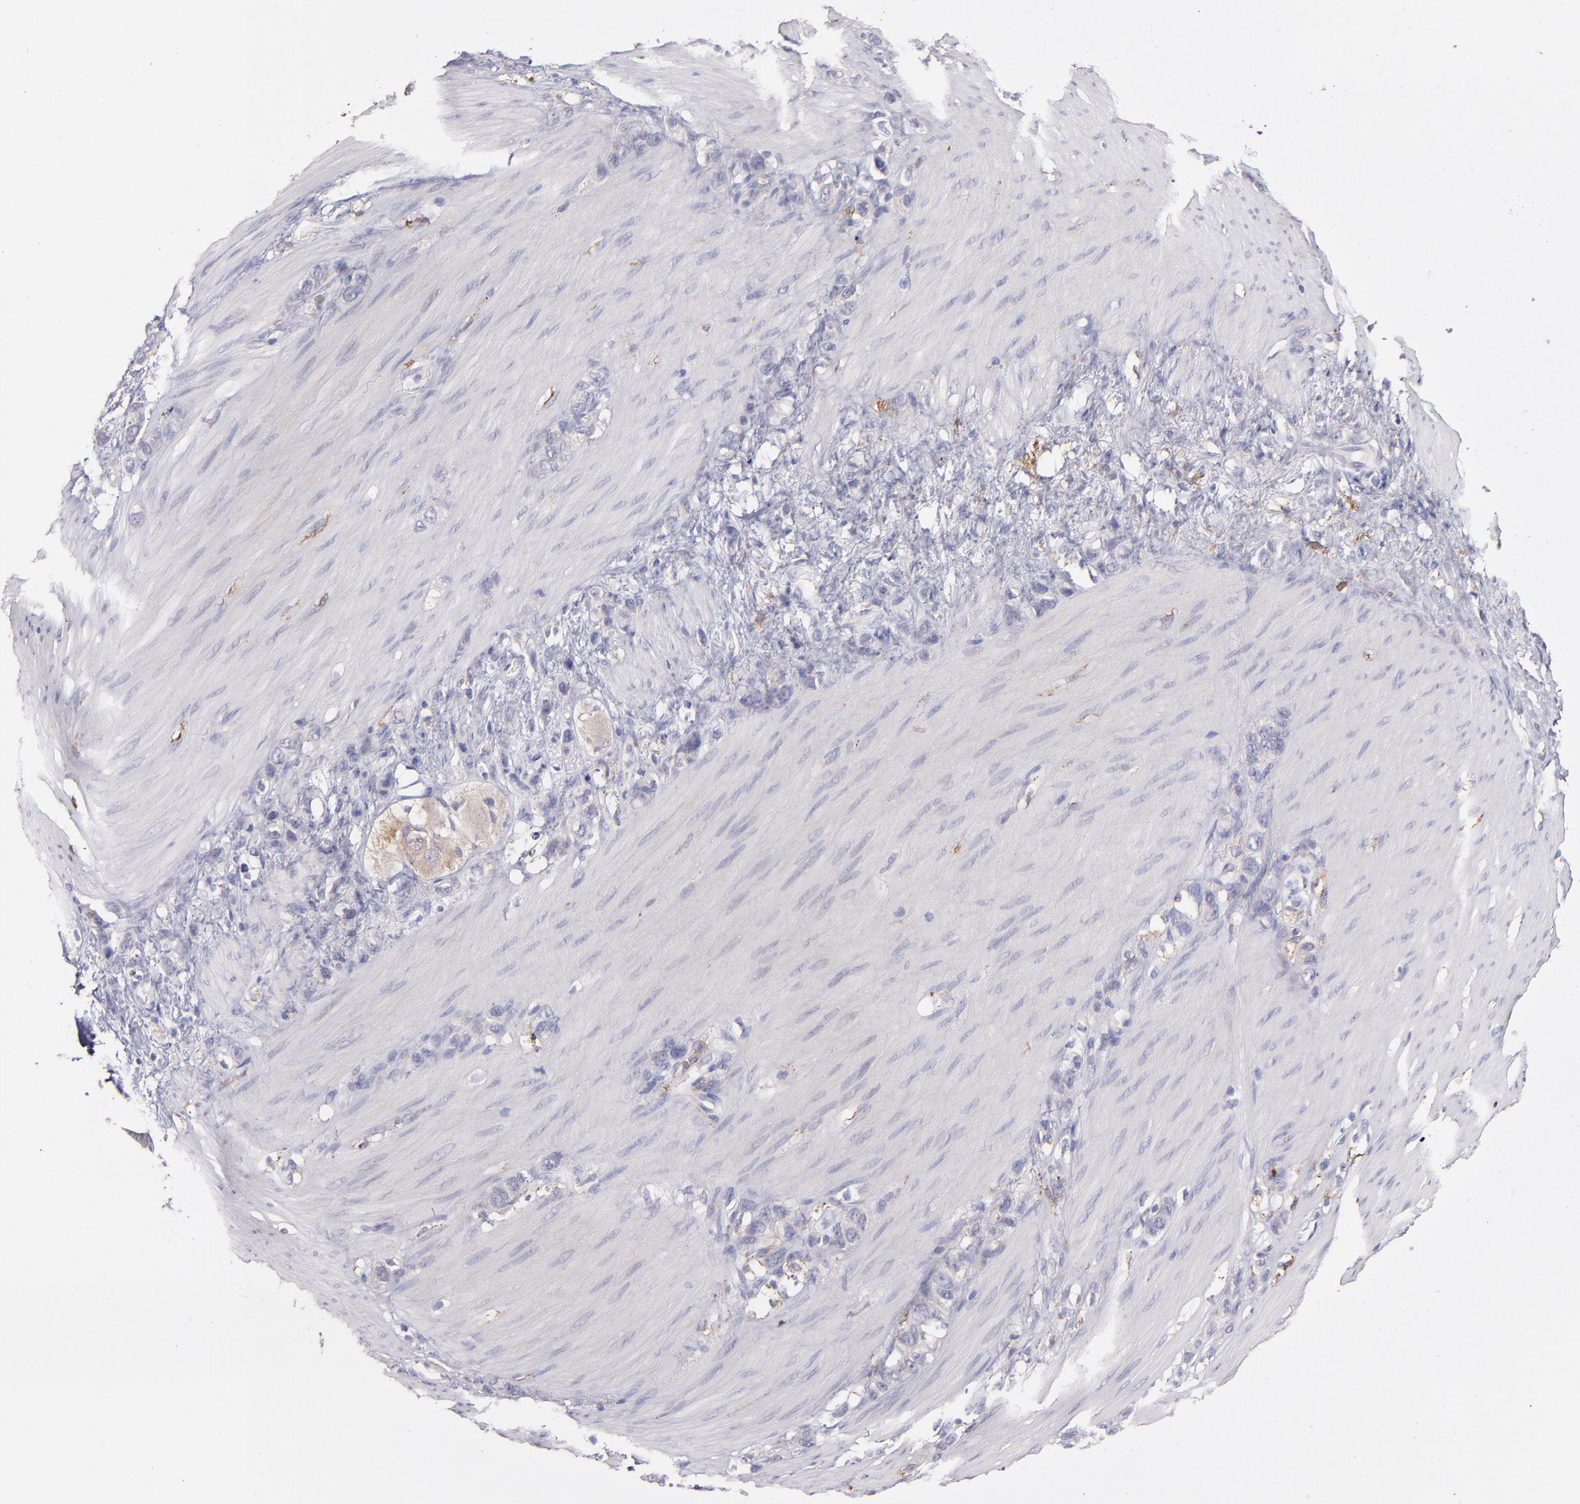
{"staining": {"intensity": "negative", "quantity": "none", "location": "none"}, "tissue": "stomach cancer", "cell_type": "Tumor cells", "image_type": "cancer", "snomed": [{"axis": "morphology", "description": "Normal tissue, NOS"}, {"axis": "morphology", "description": "Adenocarcinoma, NOS"}, {"axis": "morphology", "description": "Adenocarcinoma, High grade"}, {"axis": "topography", "description": "Stomach, upper"}, {"axis": "topography", "description": "Stomach"}], "caption": "IHC photomicrograph of neoplastic tissue: human stomach adenocarcinoma (high-grade) stained with DAB demonstrates no significant protein staining in tumor cells. (Brightfield microscopy of DAB IHC at high magnification).", "gene": "GLDC", "patient": {"sex": "female", "age": 65}}